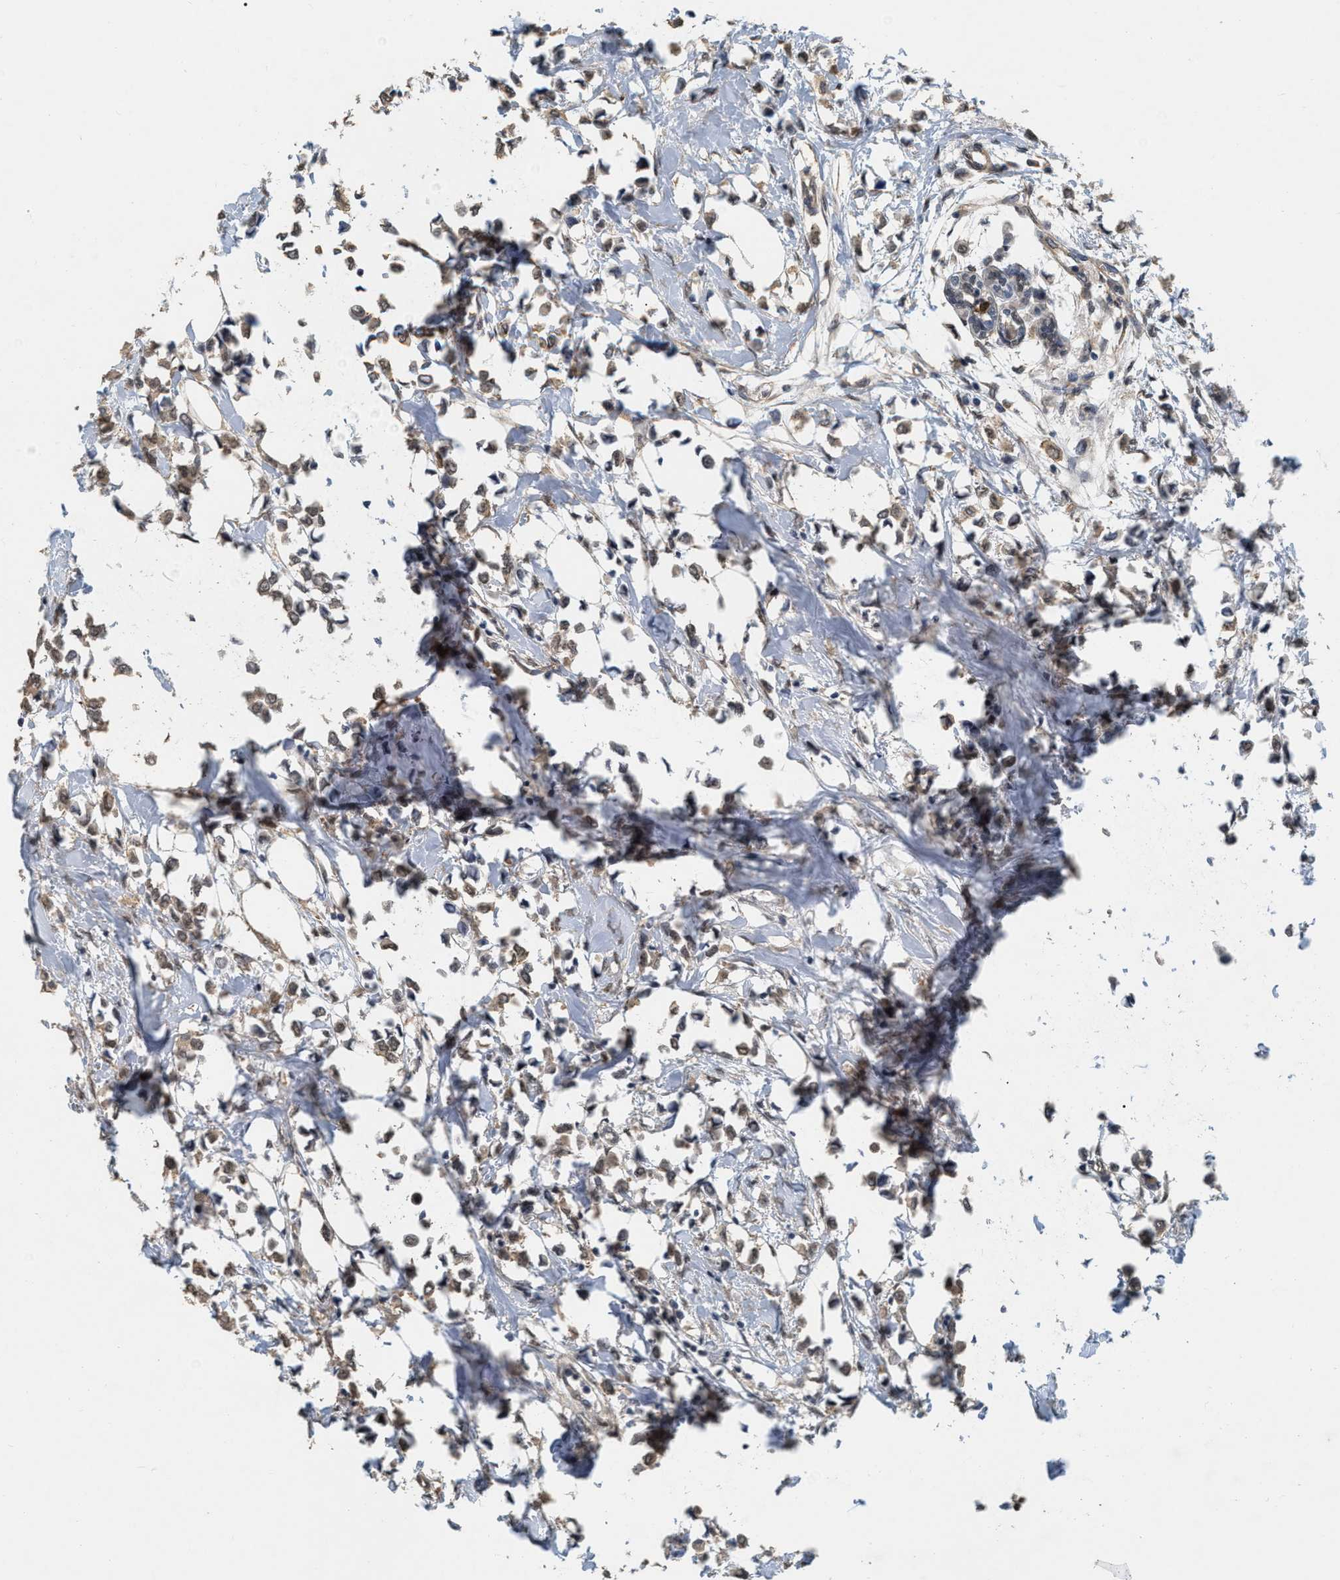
{"staining": {"intensity": "moderate", "quantity": ">75%", "location": "cytoplasmic/membranous"}, "tissue": "breast cancer", "cell_type": "Tumor cells", "image_type": "cancer", "snomed": [{"axis": "morphology", "description": "Lobular carcinoma"}, {"axis": "topography", "description": "Breast"}], "caption": "About >75% of tumor cells in human lobular carcinoma (breast) exhibit moderate cytoplasmic/membranous protein positivity as visualized by brown immunohistochemical staining.", "gene": "RUVBL1", "patient": {"sex": "female", "age": 51}}